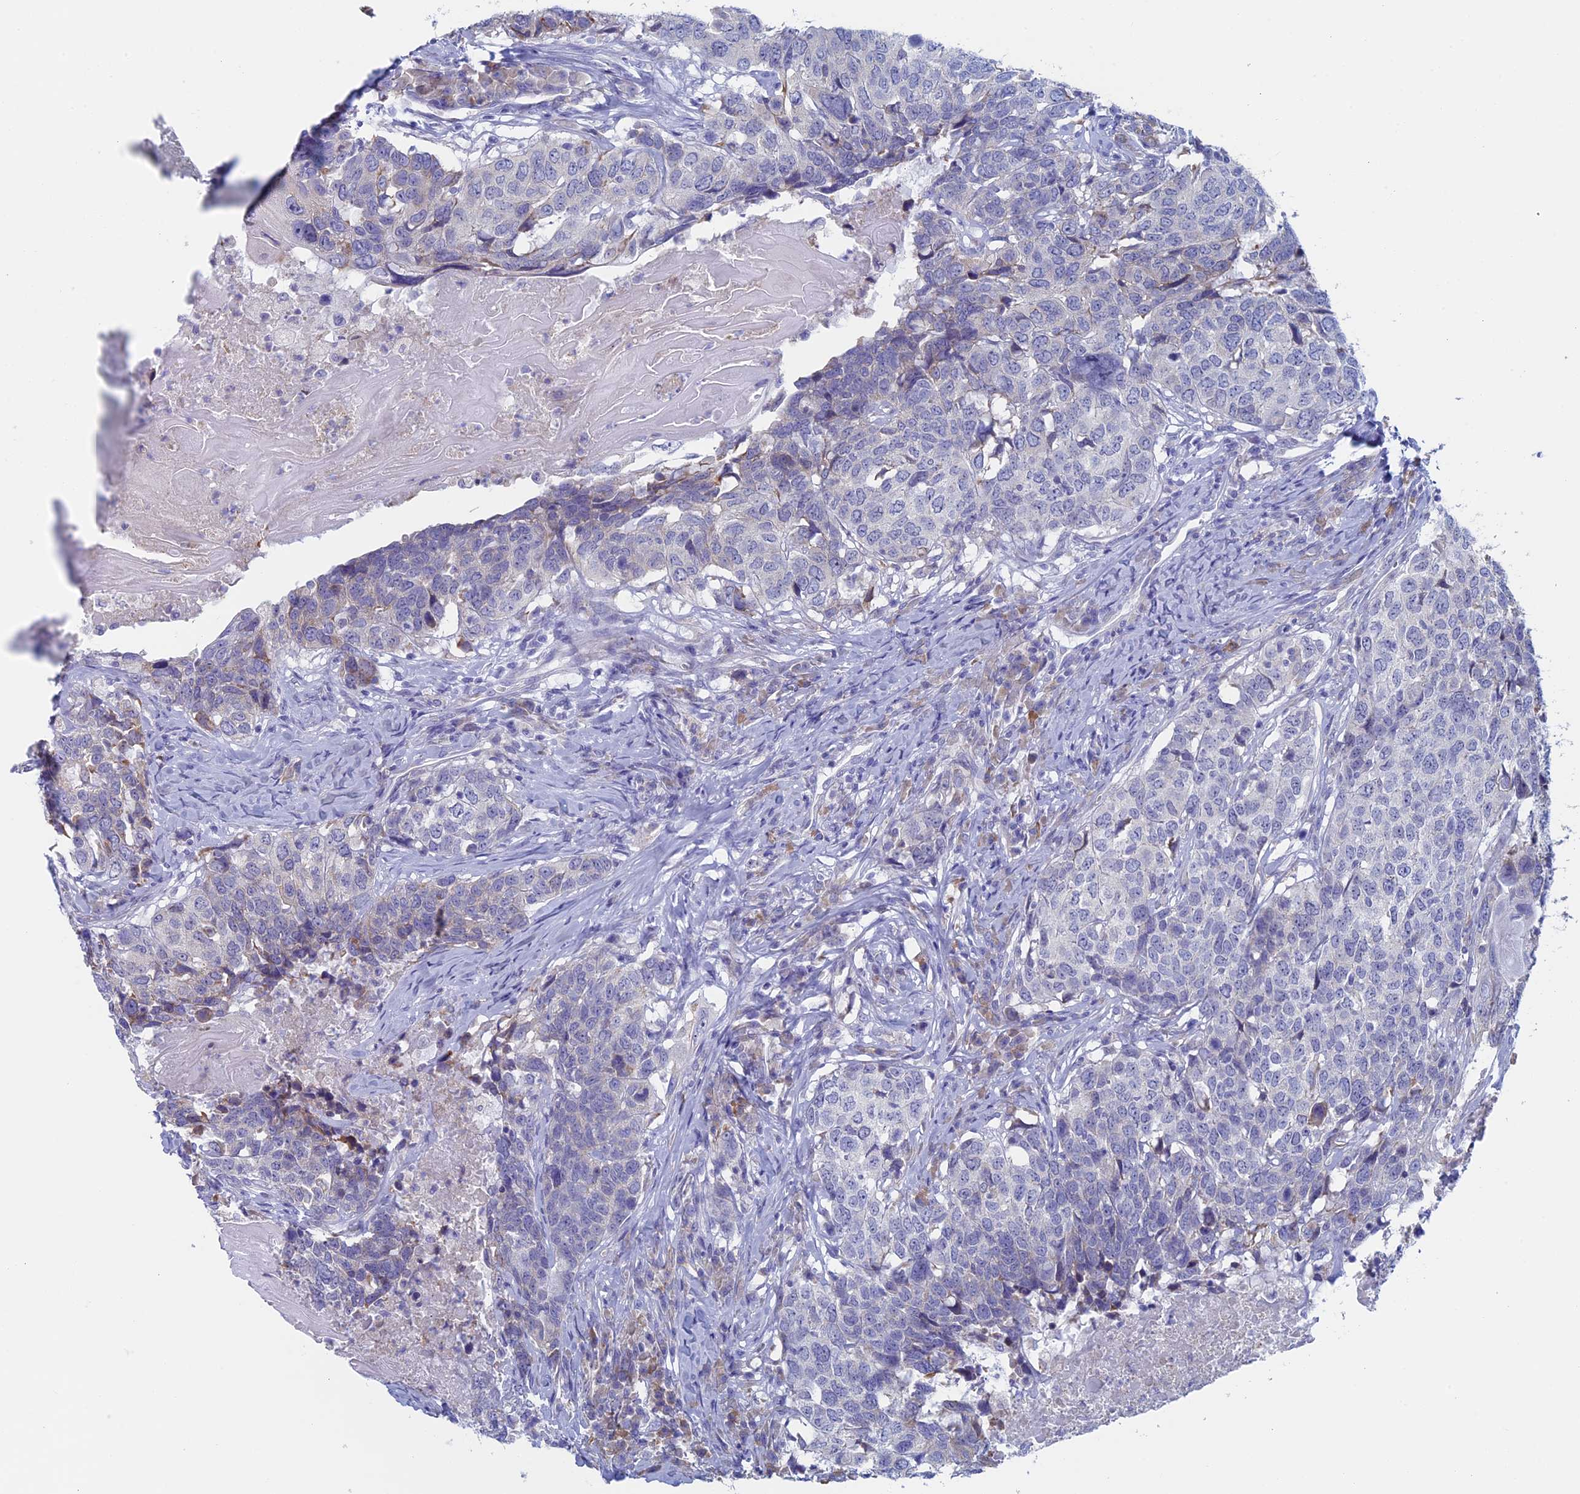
{"staining": {"intensity": "weak", "quantity": "<25%", "location": "cytoplasmic/membranous"}, "tissue": "head and neck cancer", "cell_type": "Tumor cells", "image_type": "cancer", "snomed": [{"axis": "morphology", "description": "Squamous cell carcinoma, NOS"}, {"axis": "topography", "description": "Head-Neck"}], "caption": "Human squamous cell carcinoma (head and neck) stained for a protein using immunohistochemistry reveals no positivity in tumor cells.", "gene": "MAGEB6", "patient": {"sex": "male", "age": 66}}